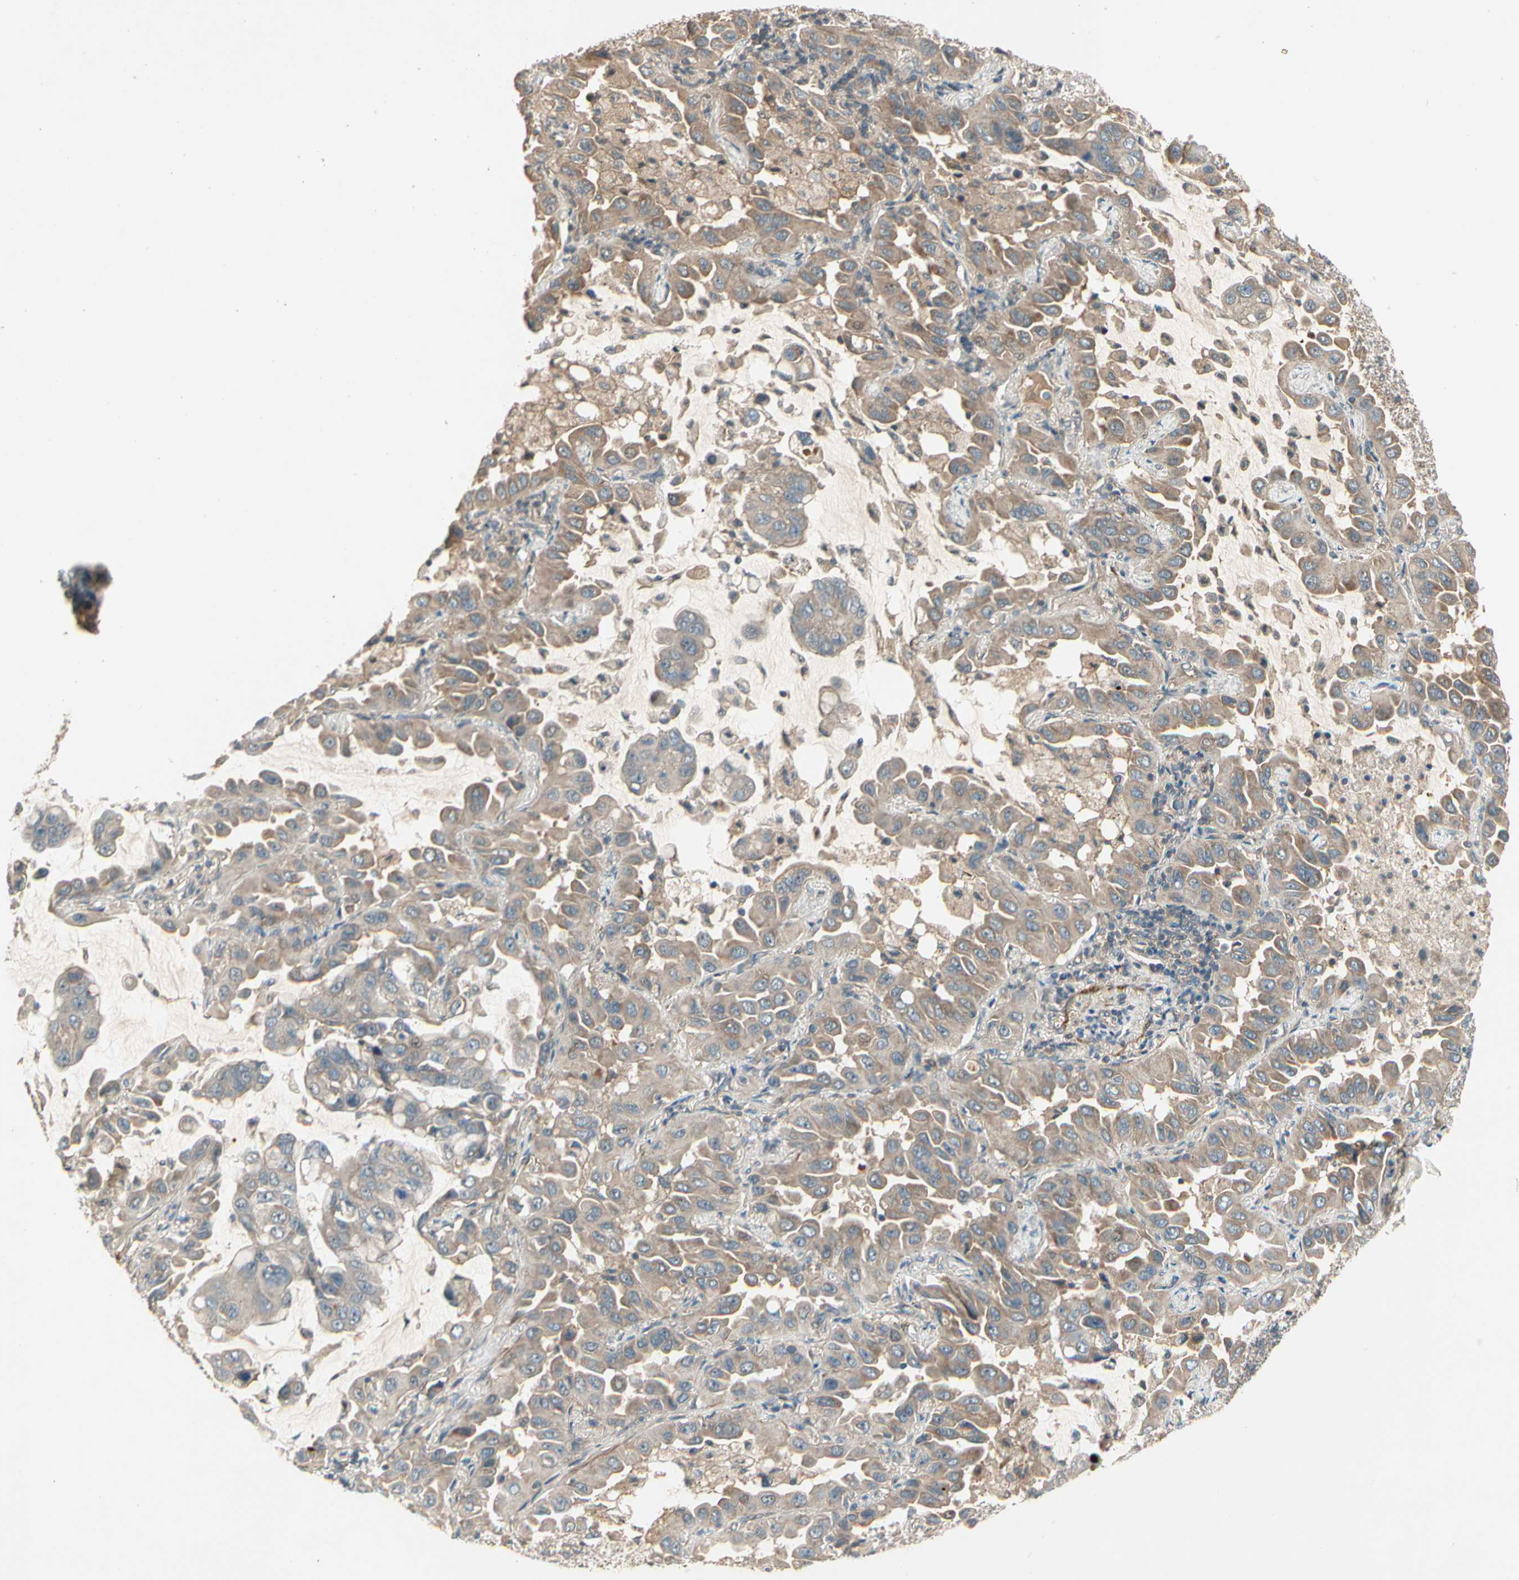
{"staining": {"intensity": "weak", "quantity": "25%-75%", "location": "cytoplasmic/membranous"}, "tissue": "lung cancer", "cell_type": "Tumor cells", "image_type": "cancer", "snomed": [{"axis": "morphology", "description": "Adenocarcinoma, NOS"}, {"axis": "topography", "description": "Lung"}], "caption": "This is an image of immunohistochemistry (IHC) staining of lung cancer, which shows weak expression in the cytoplasmic/membranous of tumor cells.", "gene": "ACVR1", "patient": {"sex": "male", "age": 64}}